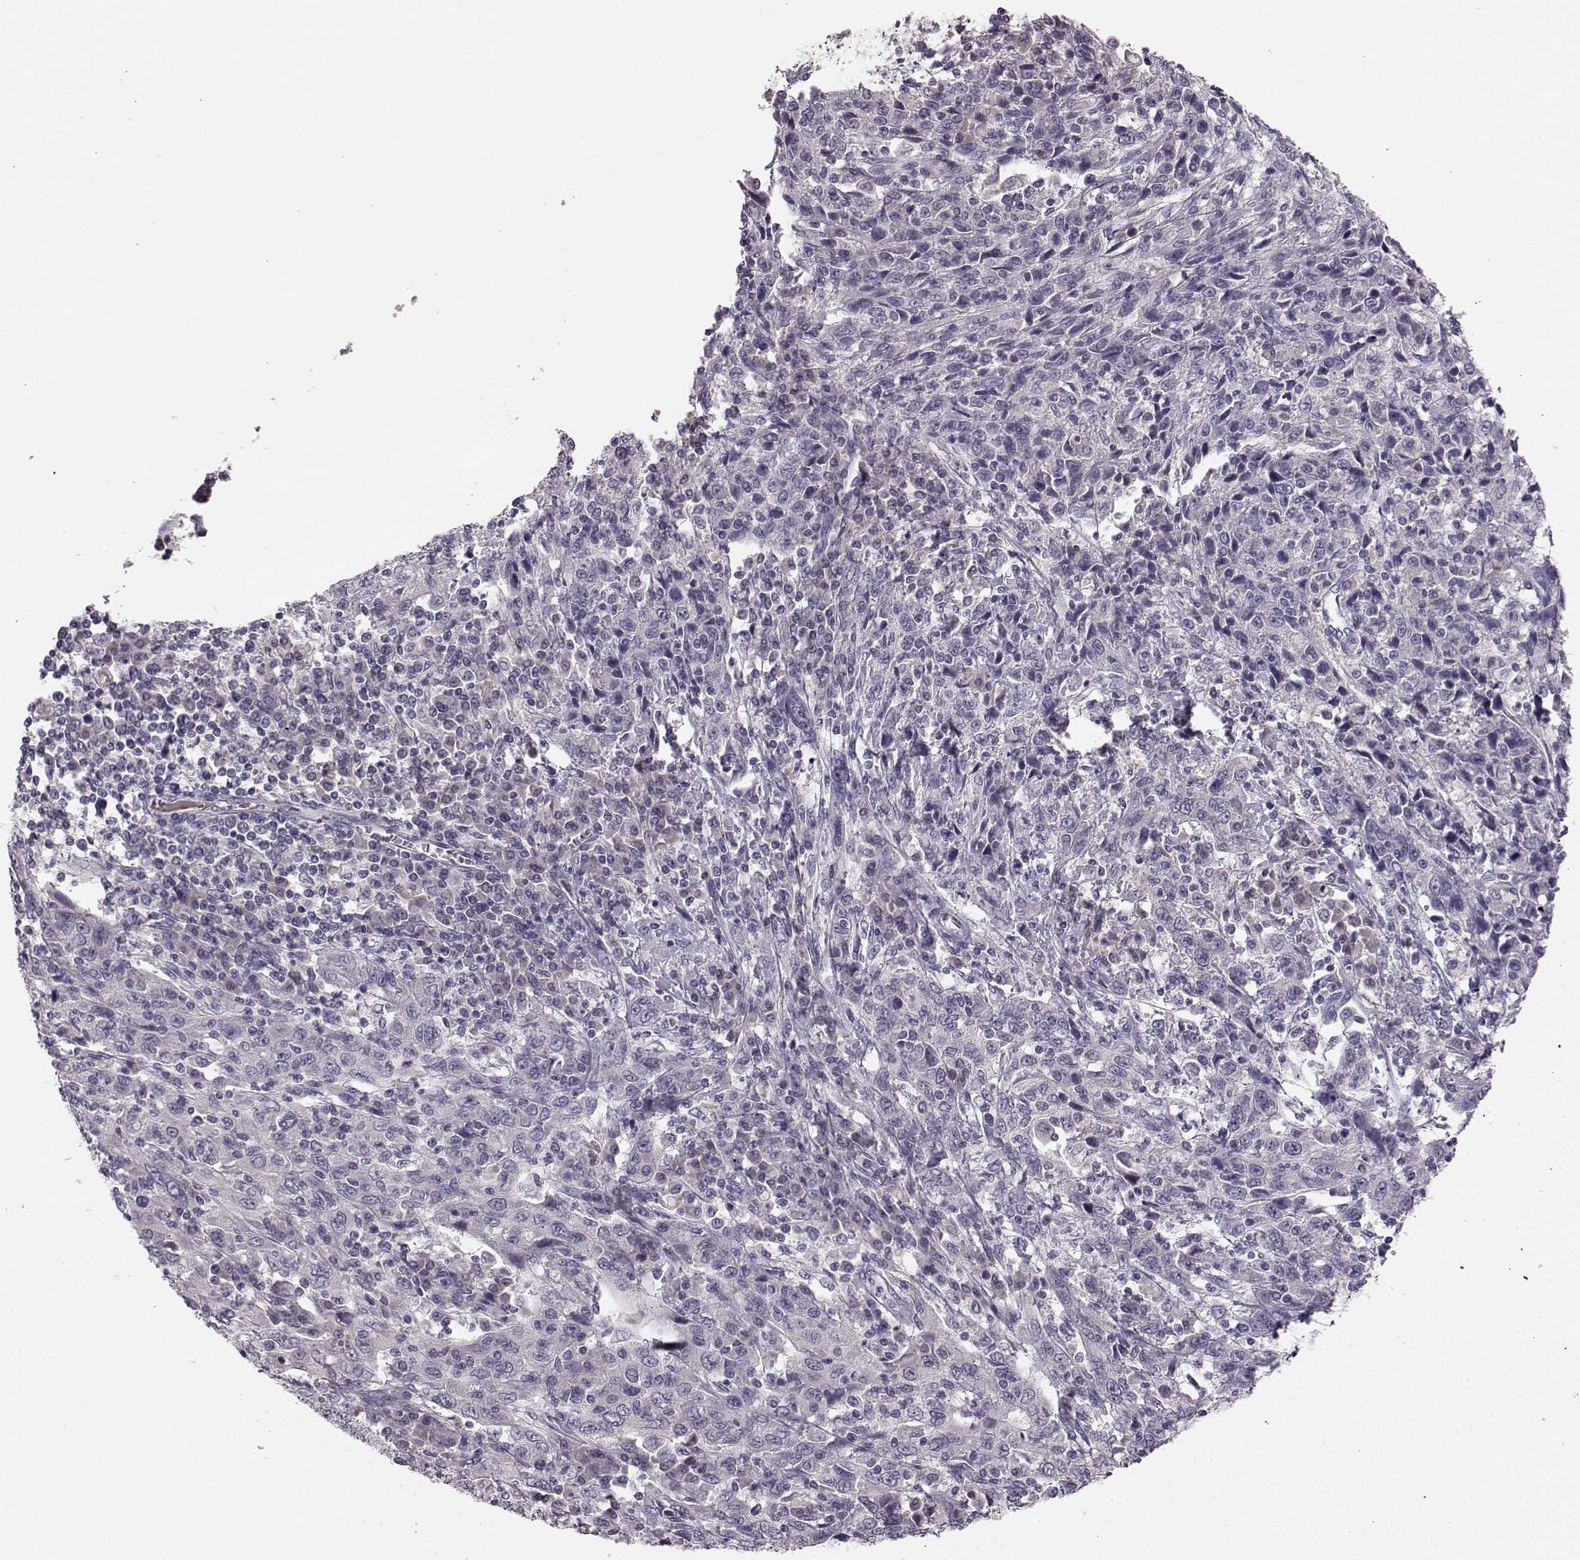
{"staining": {"intensity": "negative", "quantity": "none", "location": "none"}, "tissue": "cervical cancer", "cell_type": "Tumor cells", "image_type": "cancer", "snomed": [{"axis": "morphology", "description": "Squamous cell carcinoma, NOS"}, {"axis": "topography", "description": "Cervix"}], "caption": "Immunohistochemistry (IHC) histopathology image of neoplastic tissue: human cervical cancer stained with DAB shows no significant protein staining in tumor cells.", "gene": "BFSP2", "patient": {"sex": "female", "age": 46}}